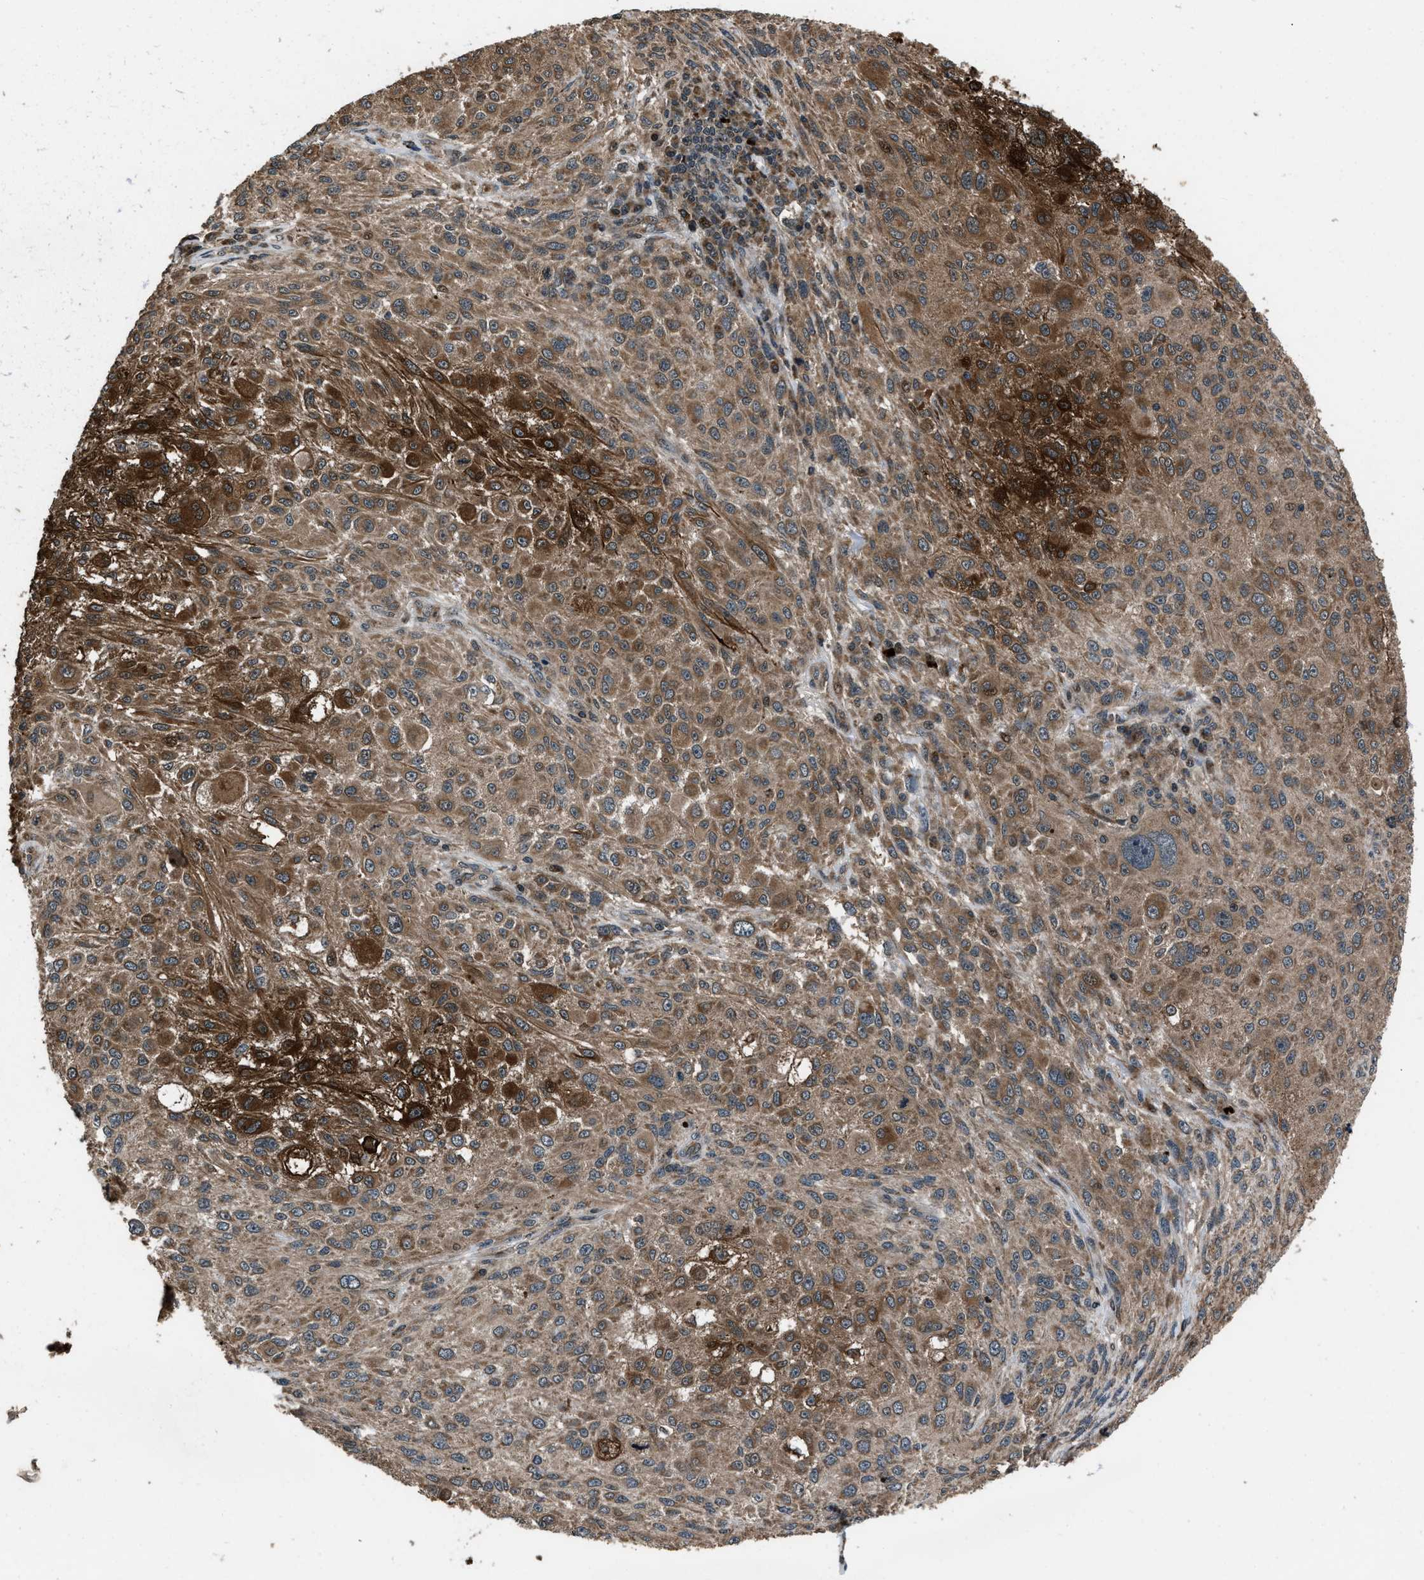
{"staining": {"intensity": "moderate", "quantity": ">75%", "location": "cytoplasmic/membranous"}, "tissue": "melanoma", "cell_type": "Tumor cells", "image_type": "cancer", "snomed": [{"axis": "morphology", "description": "Necrosis, NOS"}, {"axis": "morphology", "description": "Malignant melanoma, NOS"}, {"axis": "topography", "description": "Skin"}], "caption": "Immunohistochemical staining of melanoma exhibits medium levels of moderate cytoplasmic/membranous protein expression in approximately >75% of tumor cells.", "gene": "IRAK4", "patient": {"sex": "female", "age": 87}}